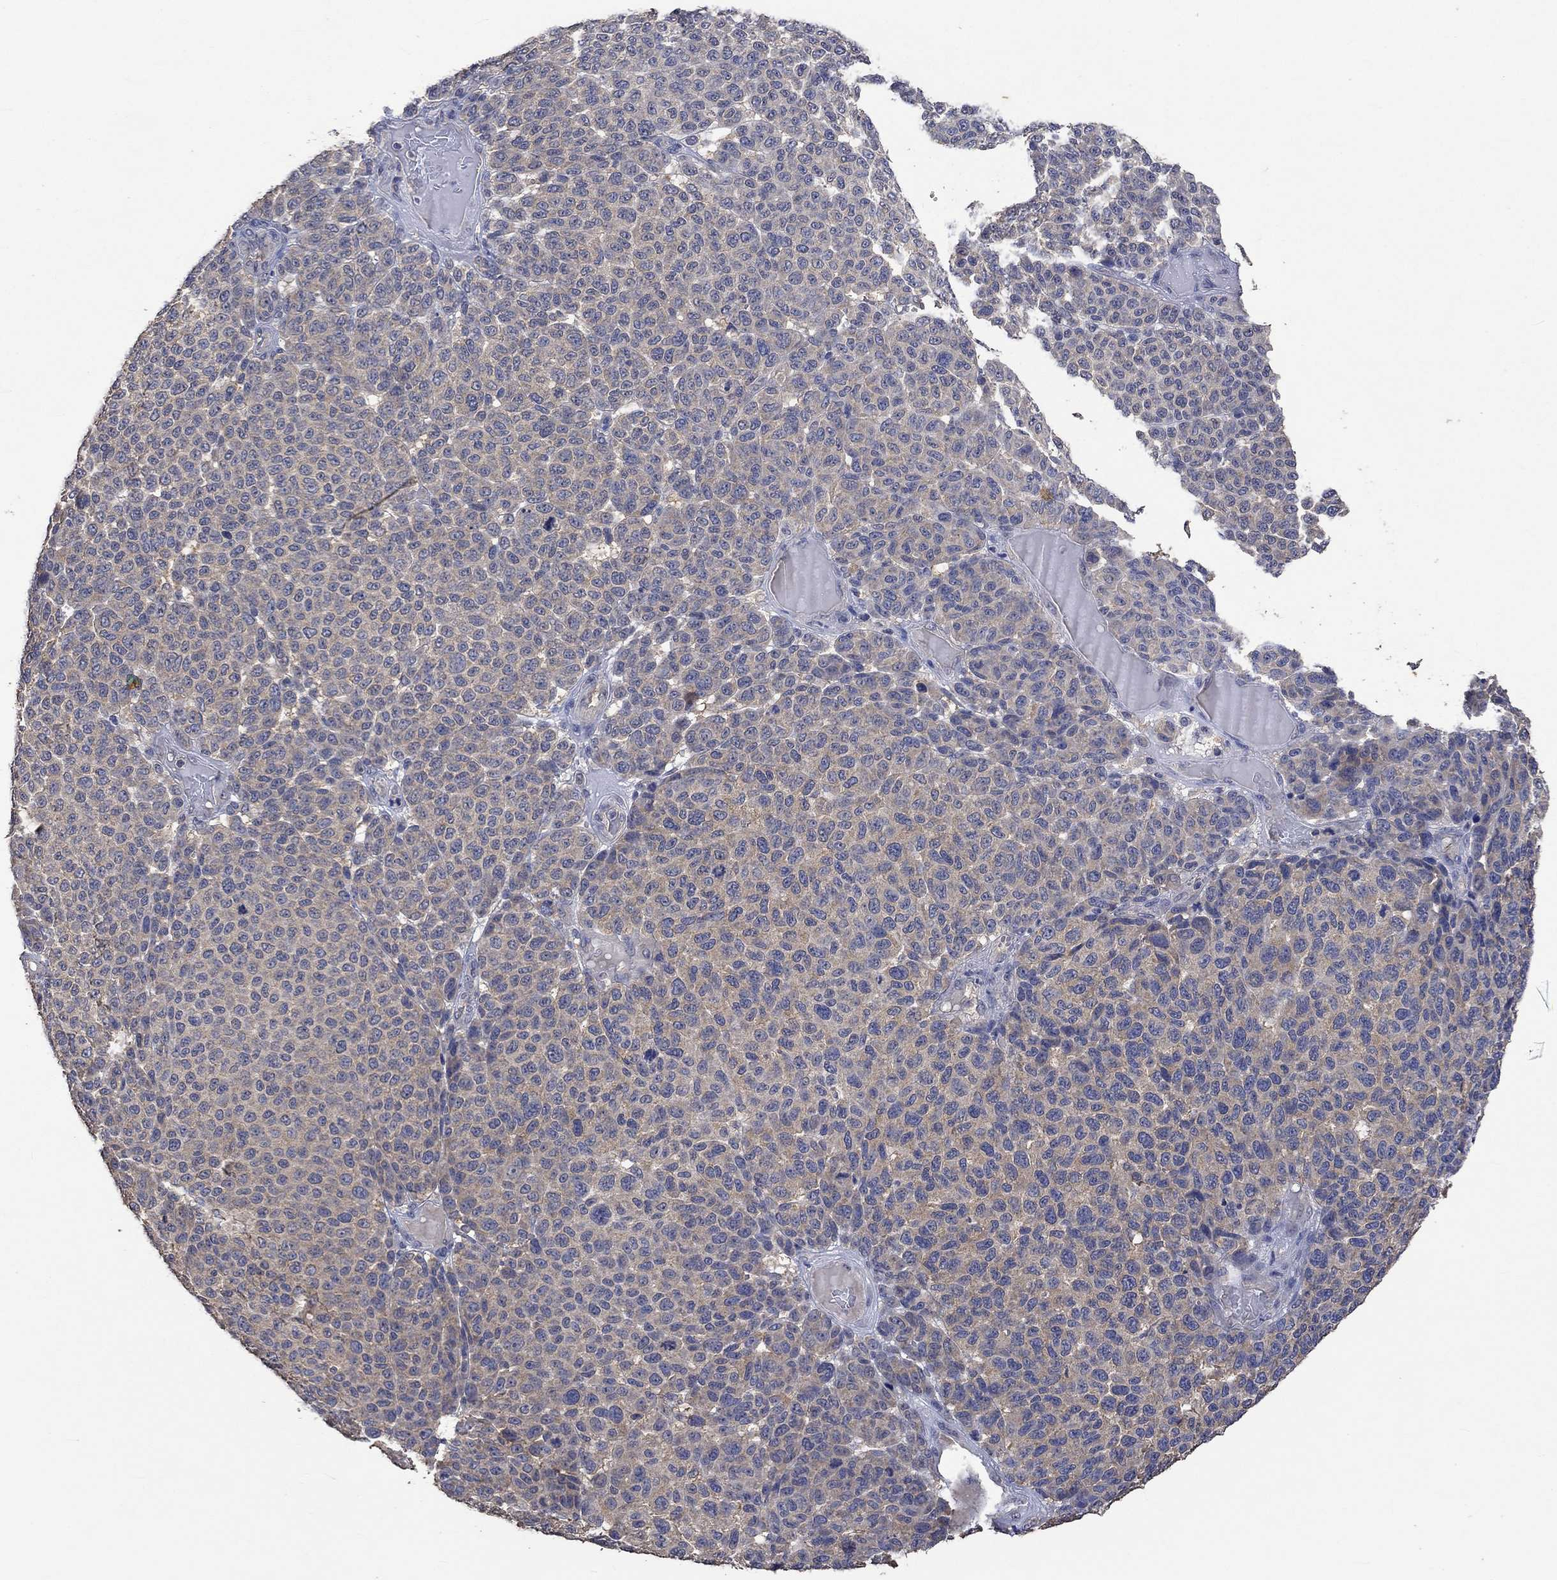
{"staining": {"intensity": "weak", "quantity": "25%-75%", "location": "cytoplasmic/membranous"}, "tissue": "melanoma", "cell_type": "Tumor cells", "image_type": "cancer", "snomed": [{"axis": "morphology", "description": "Malignant melanoma, NOS"}, {"axis": "topography", "description": "Skin"}], "caption": "Immunohistochemical staining of human melanoma reveals weak cytoplasmic/membranous protein staining in about 25%-75% of tumor cells. (IHC, brightfield microscopy, high magnification).", "gene": "PTPN20", "patient": {"sex": "male", "age": 59}}